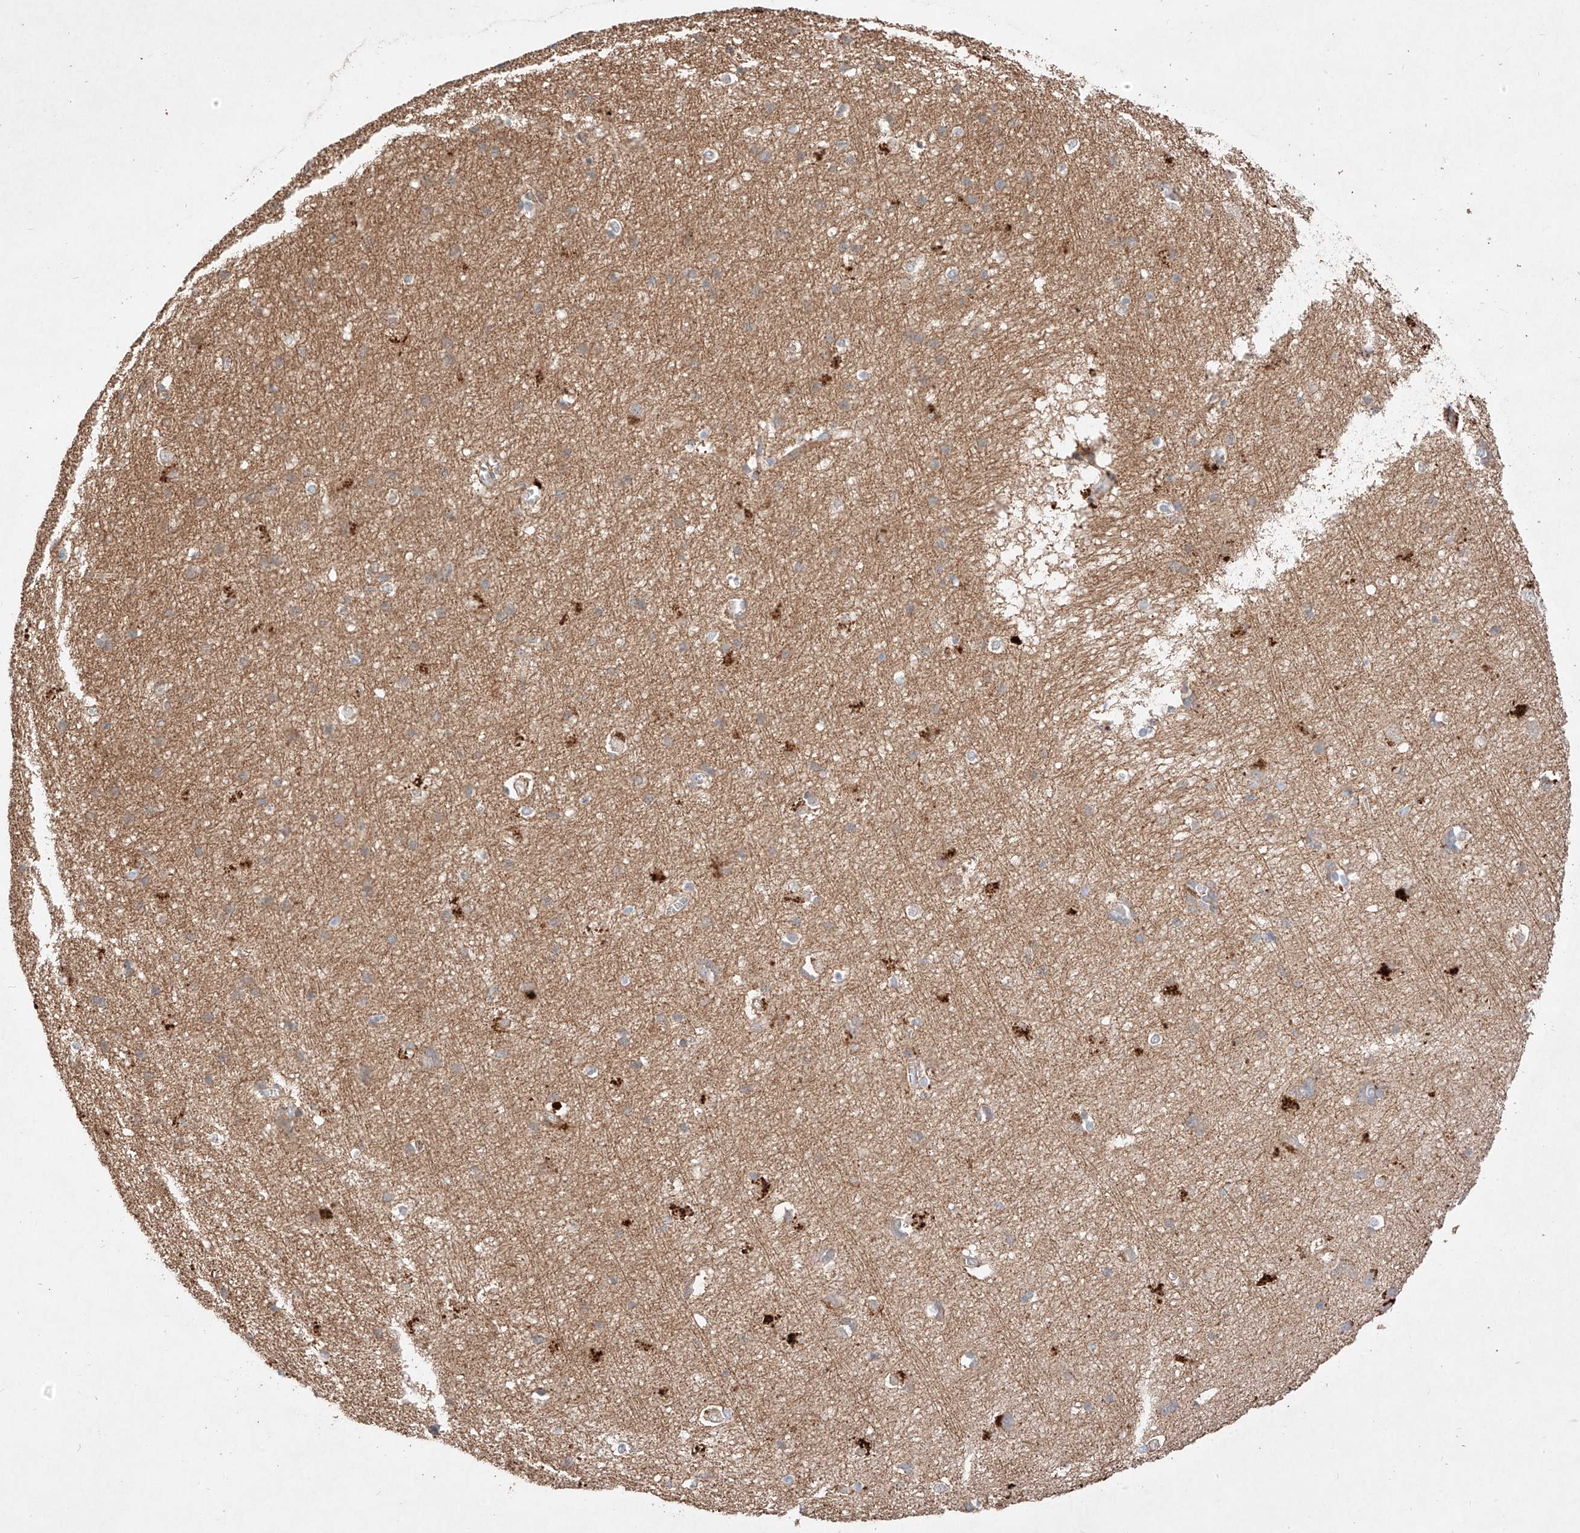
{"staining": {"intensity": "negative", "quantity": "none", "location": "none"}, "tissue": "cerebral cortex", "cell_type": "Endothelial cells", "image_type": "normal", "snomed": [{"axis": "morphology", "description": "Normal tissue, NOS"}, {"axis": "topography", "description": "Cerebral cortex"}], "caption": "This is an IHC micrograph of benign cerebral cortex. There is no positivity in endothelial cells.", "gene": "C6orf62", "patient": {"sex": "male", "age": 54}}